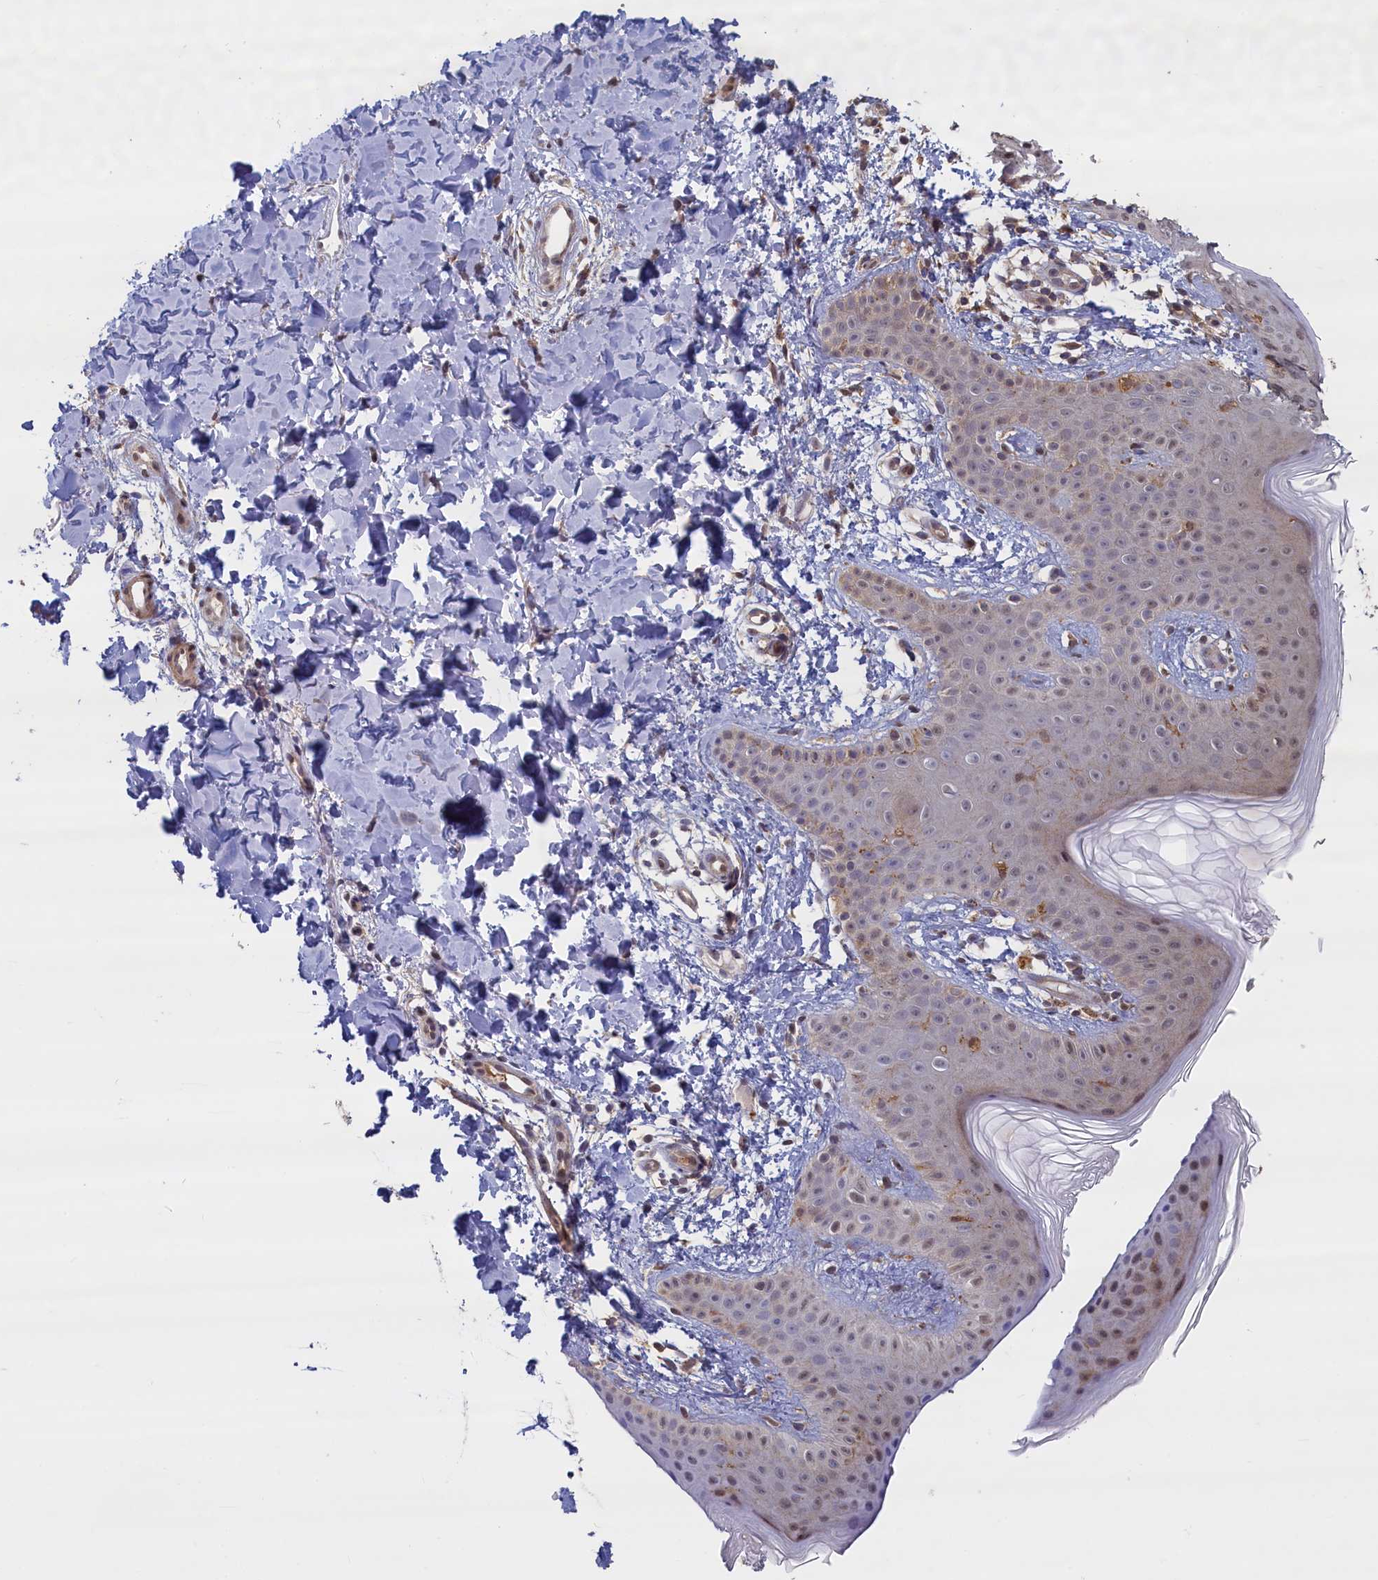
{"staining": {"intensity": "strong", "quantity": ">75%", "location": "cytoplasmic/membranous"}, "tissue": "skin", "cell_type": "Fibroblasts", "image_type": "normal", "snomed": [{"axis": "morphology", "description": "Normal tissue, NOS"}, {"axis": "topography", "description": "Skin"}], "caption": "IHC of benign skin exhibits high levels of strong cytoplasmic/membranous expression in about >75% of fibroblasts.", "gene": "UCHL3", "patient": {"sex": "male", "age": 36}}